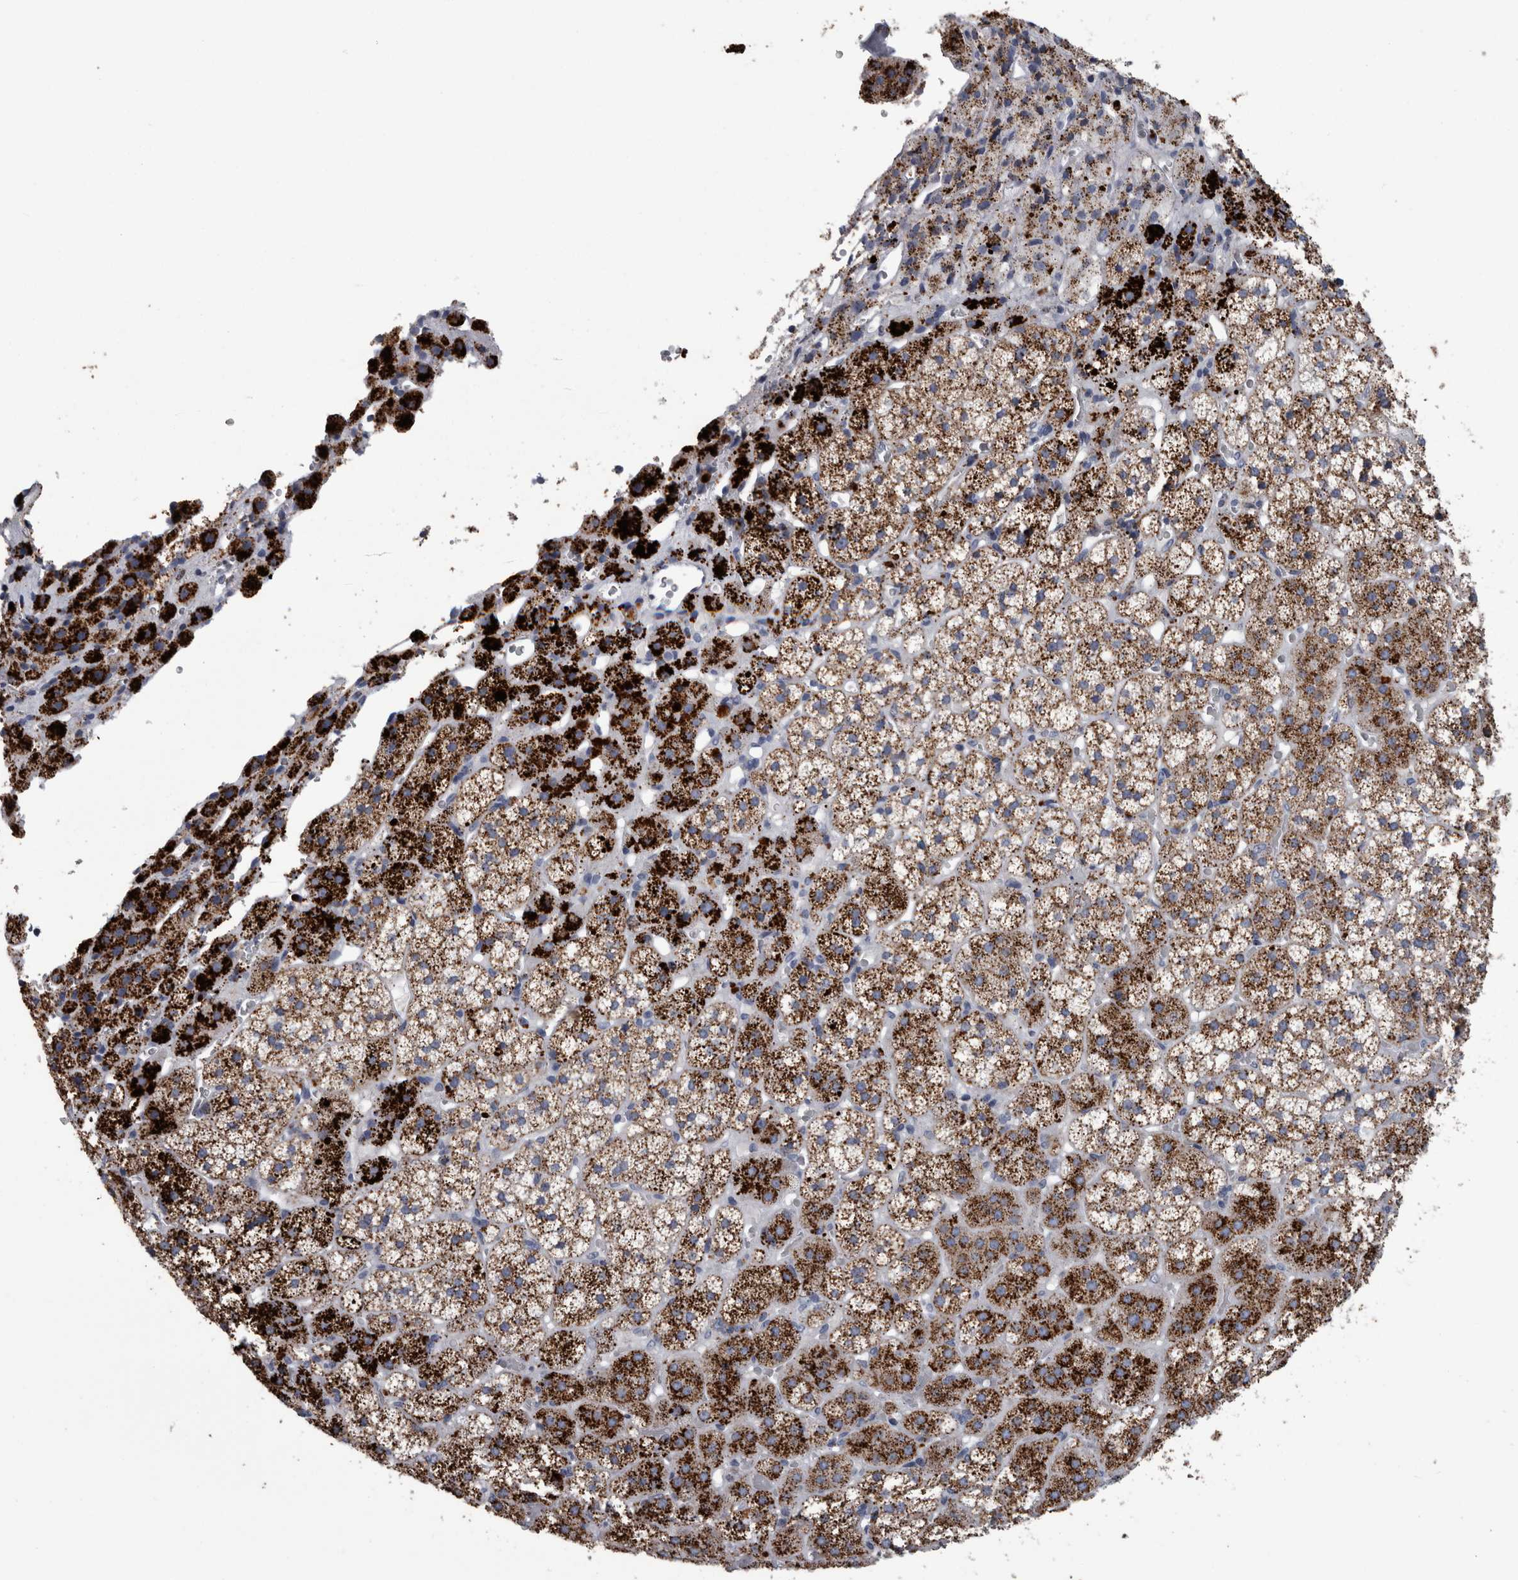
{"staining": {"intensity": "strong", "quantity": ">75%", "location": "cytoplasmic/membranous"}, "tissue": "adrenal gland", "cell_type": "Glandular cells", "image_type": "normal", "snomed": [{"axis": "morphology", "description": "Normal tissue, NOS"}, {"axis": "topography", "description": "Adrenal gland"}], "caption": "Immunohistochemistry photomicrograph of benign adrenal gland stained for a protein (brown), which exhibits high levels of strong cytoplasmic/membranous positivity in approximately >75% of glandular cells.", "gene": "DPP7", "patient": {"sex": "female", "age": 44}}